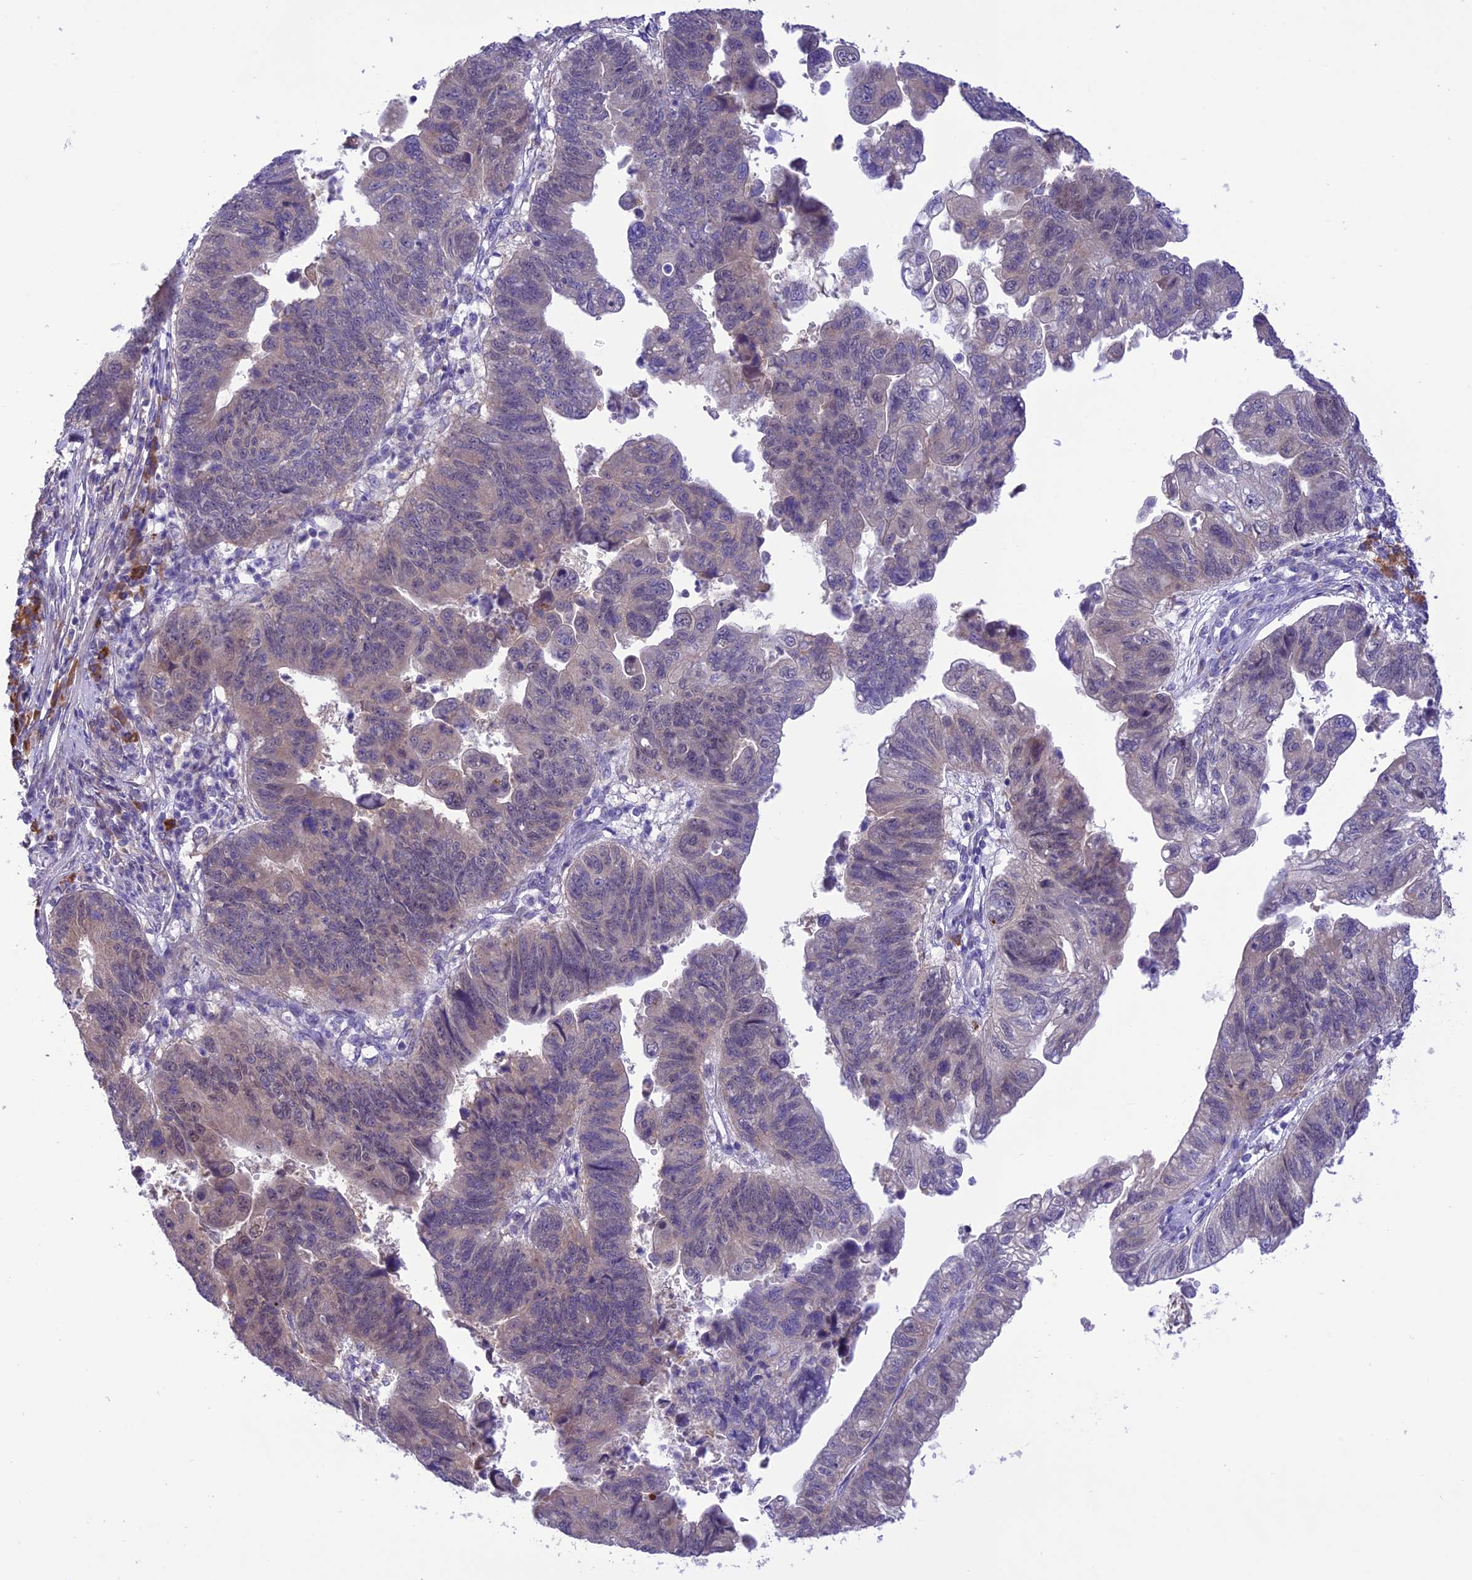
{"staining": {"intensity": "weak", "quantity": "<25%", "location": "nuclear"}, "tissue": "stomach cancer", "cell_type": "Tumor cells", "image_type": "cancer", "snomed": [{"axis": "morphology", "description": "Adenocarcinoma, NOS"}, {"axis": "topography", "description": "Stomach"}], "caption": "There is no significant expression in tumor cells of stomach cancer. (Stains: DAB (3,3'-diaminobenzidine) immunohistochemistry (IHC) with hematoxylin counter stain, Microscopy: brightfield microscopy at high magnification).", "gene": "RNF126", "patient": {"sex": "male", "age": 59}}